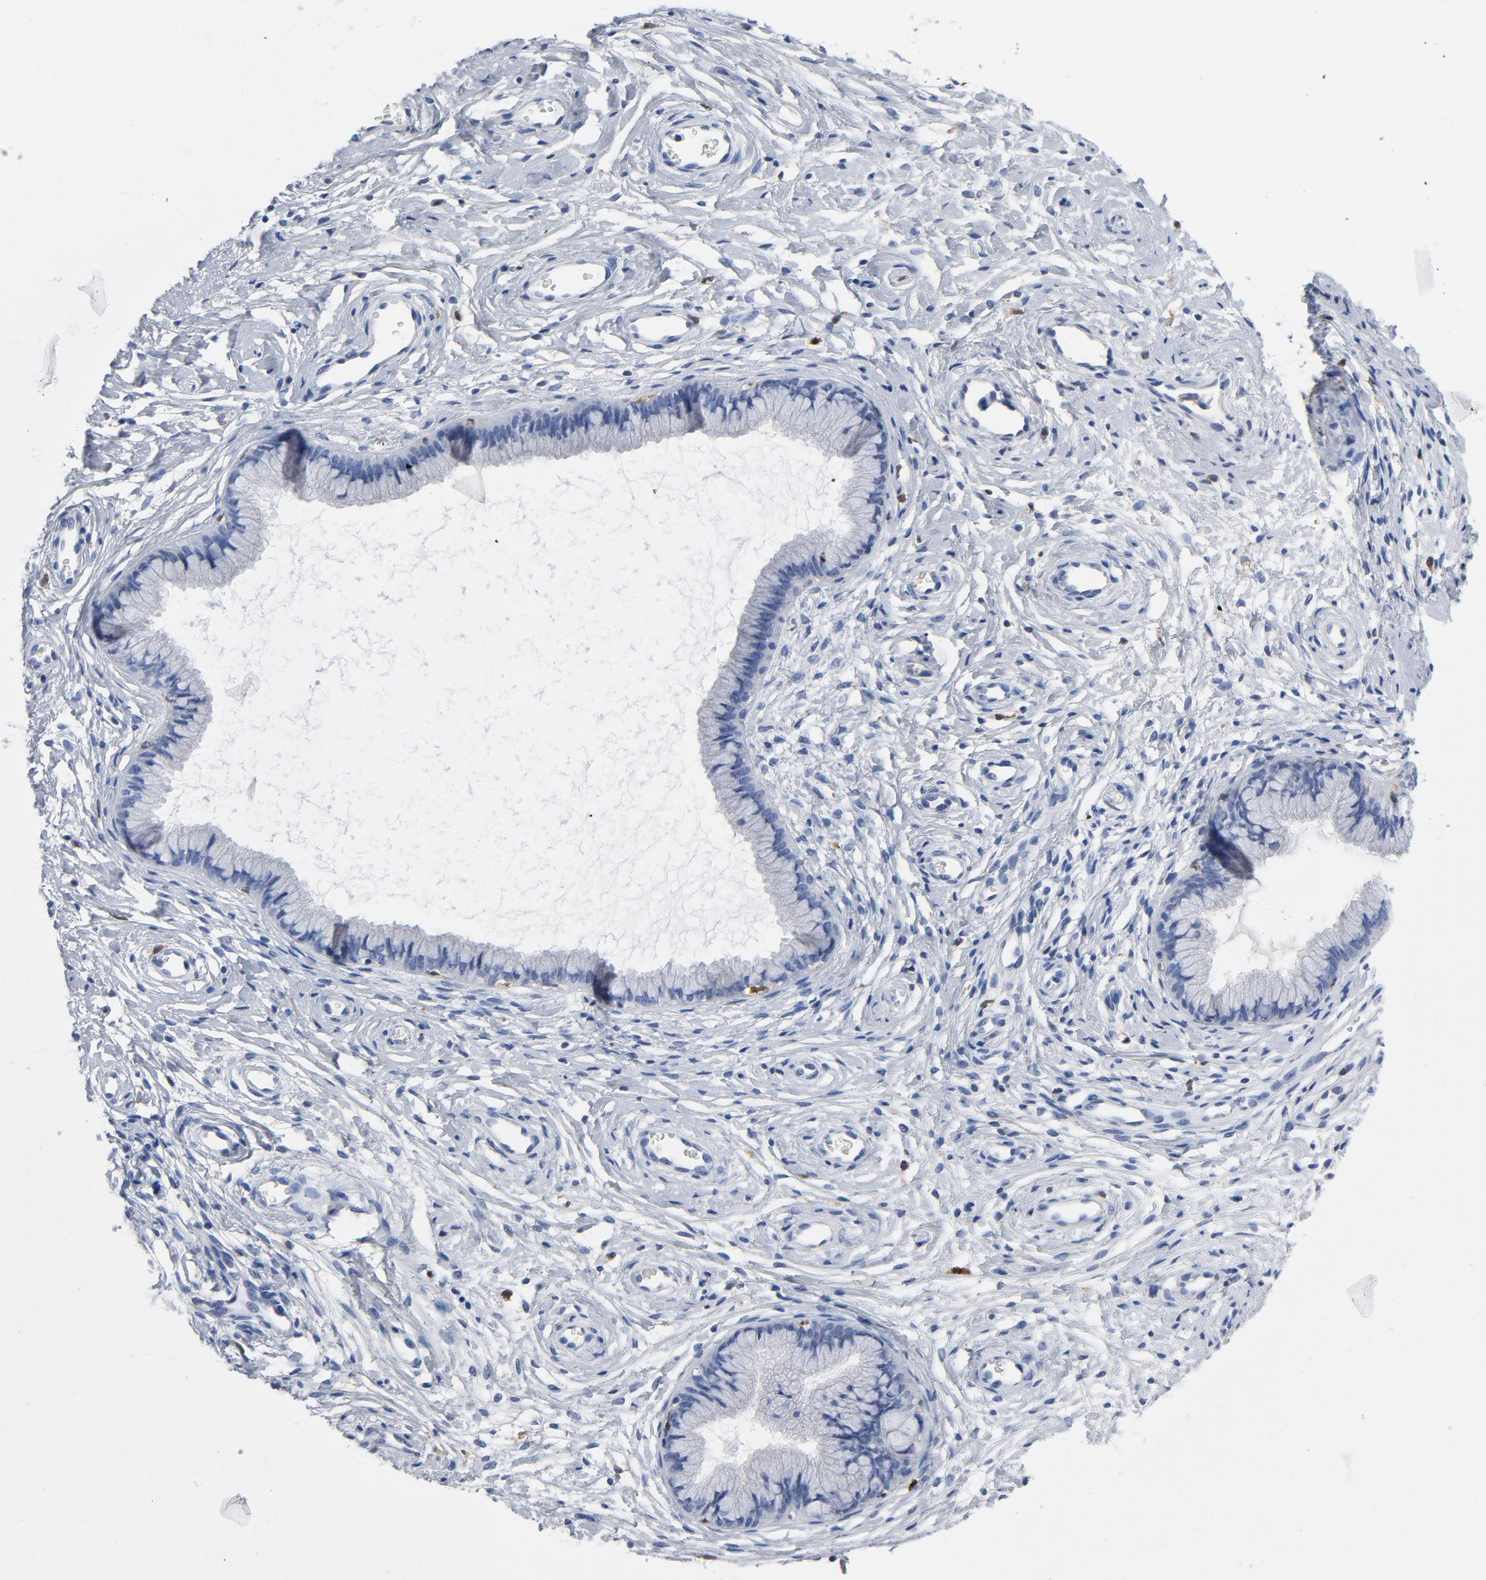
{"staining": {"intensity": "negative", "quantity": "none", "location": "none"}, "tissue": "cervix", "cell_type": "Glandular cells", "image_type": "normal", "snomed": [{"axis": "morphology", "description": "Normal tissue, NOS"}, {"axis": "topography", "description": "Cervix"}], "caption": "A high-resolution micrograph shows immunohistochemistry staining of normal cervix, which shows no significant positivity in glandular cells.", "gene": "NCF1", "patient": {"sex": "female", "age": 39}}